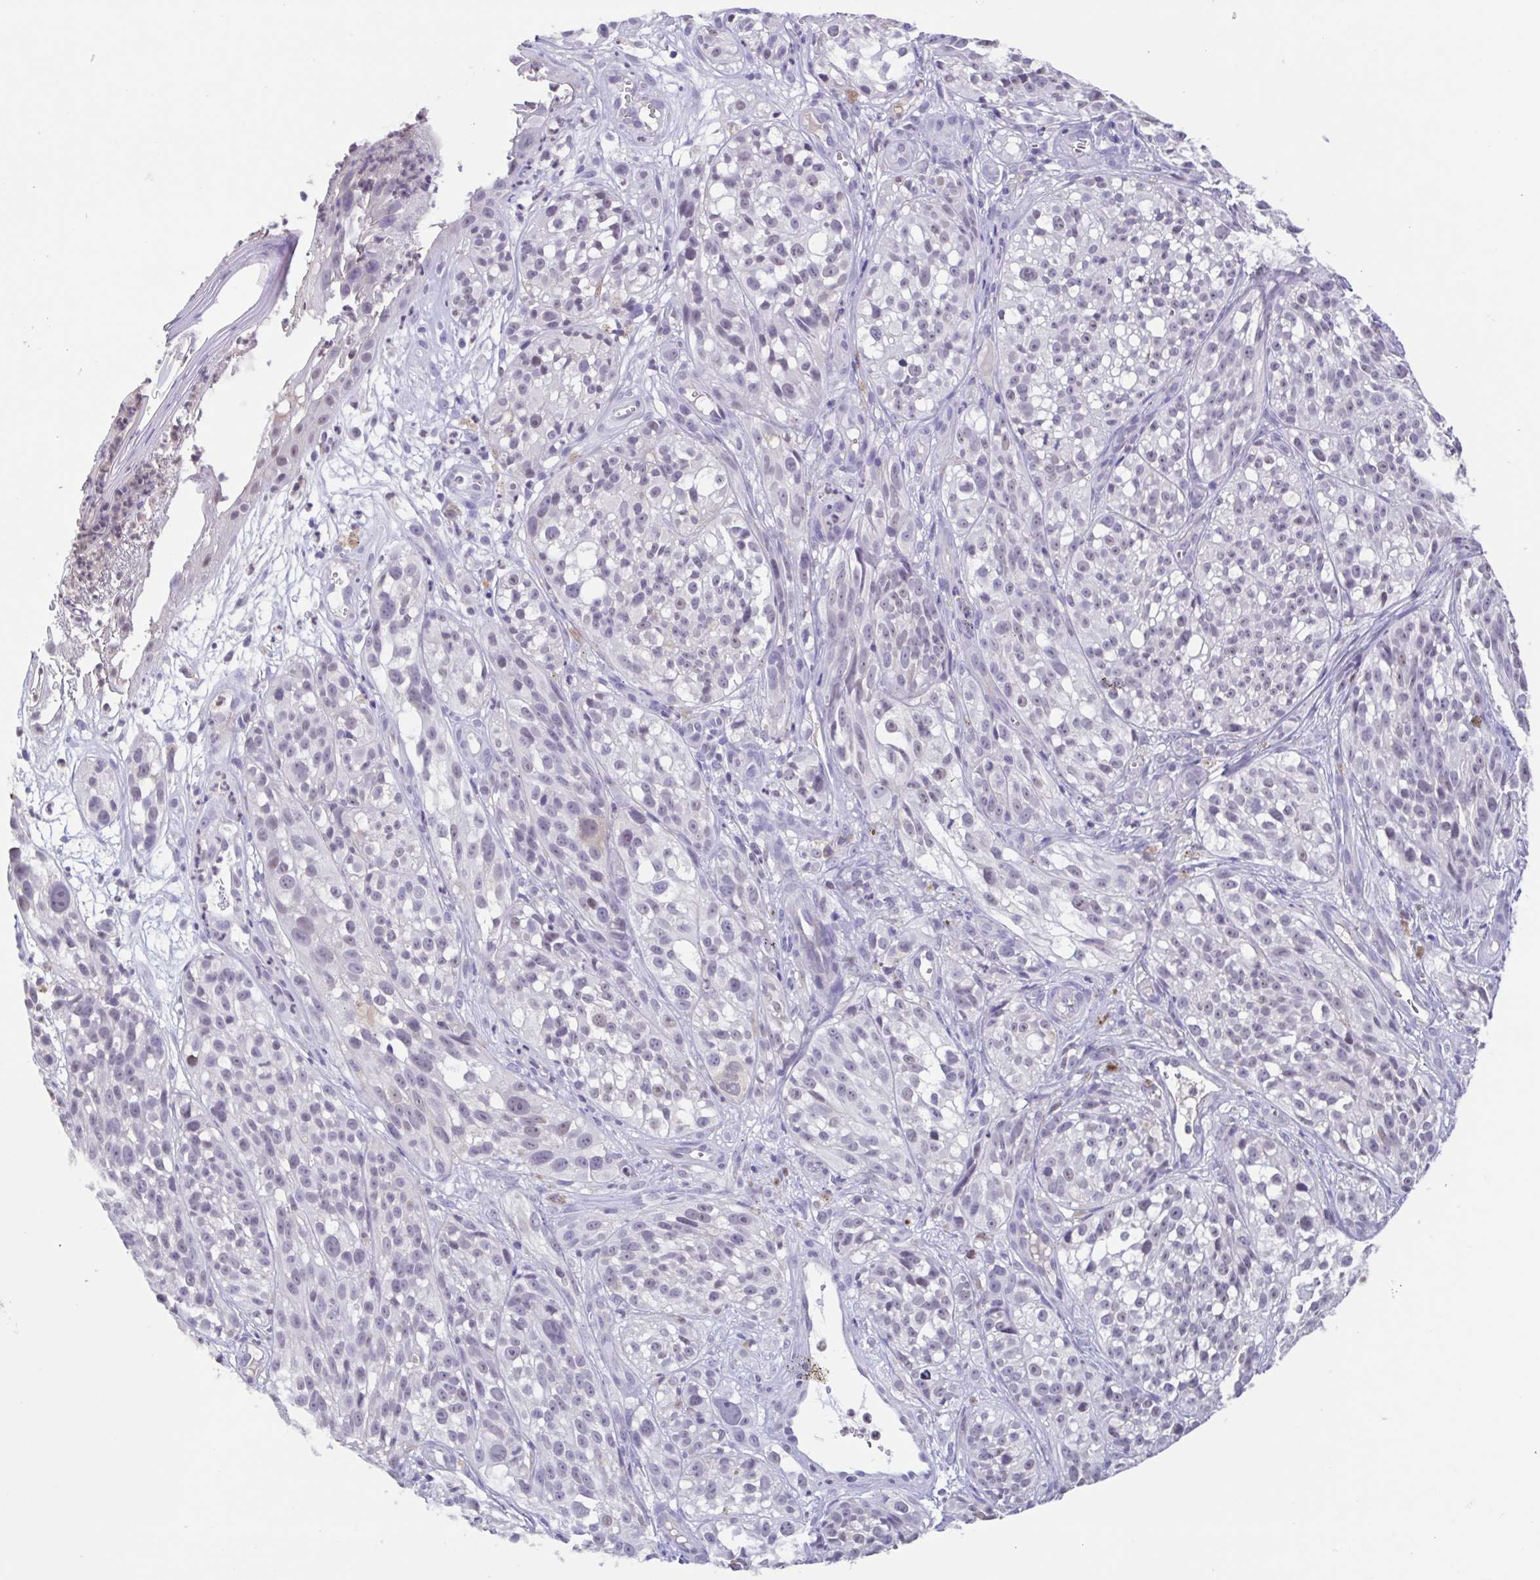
{"staining": {"intensity": "negative", "quantity": "none", "location": "none"}, "tissue": "melanoma", "cell_type": "Tumor cells", "image_type": "cancer", "snomed": [{"axis": "morphology", "description": "Malignant melanoma, NOS"}, {"axis": "topography", "description": "Skin"}], "caption": "Tumor cells are negative for protein expression in human malignant melanoma.", "gene": "ACTRT3", "patient": {"sex": "female", "age": 85}}